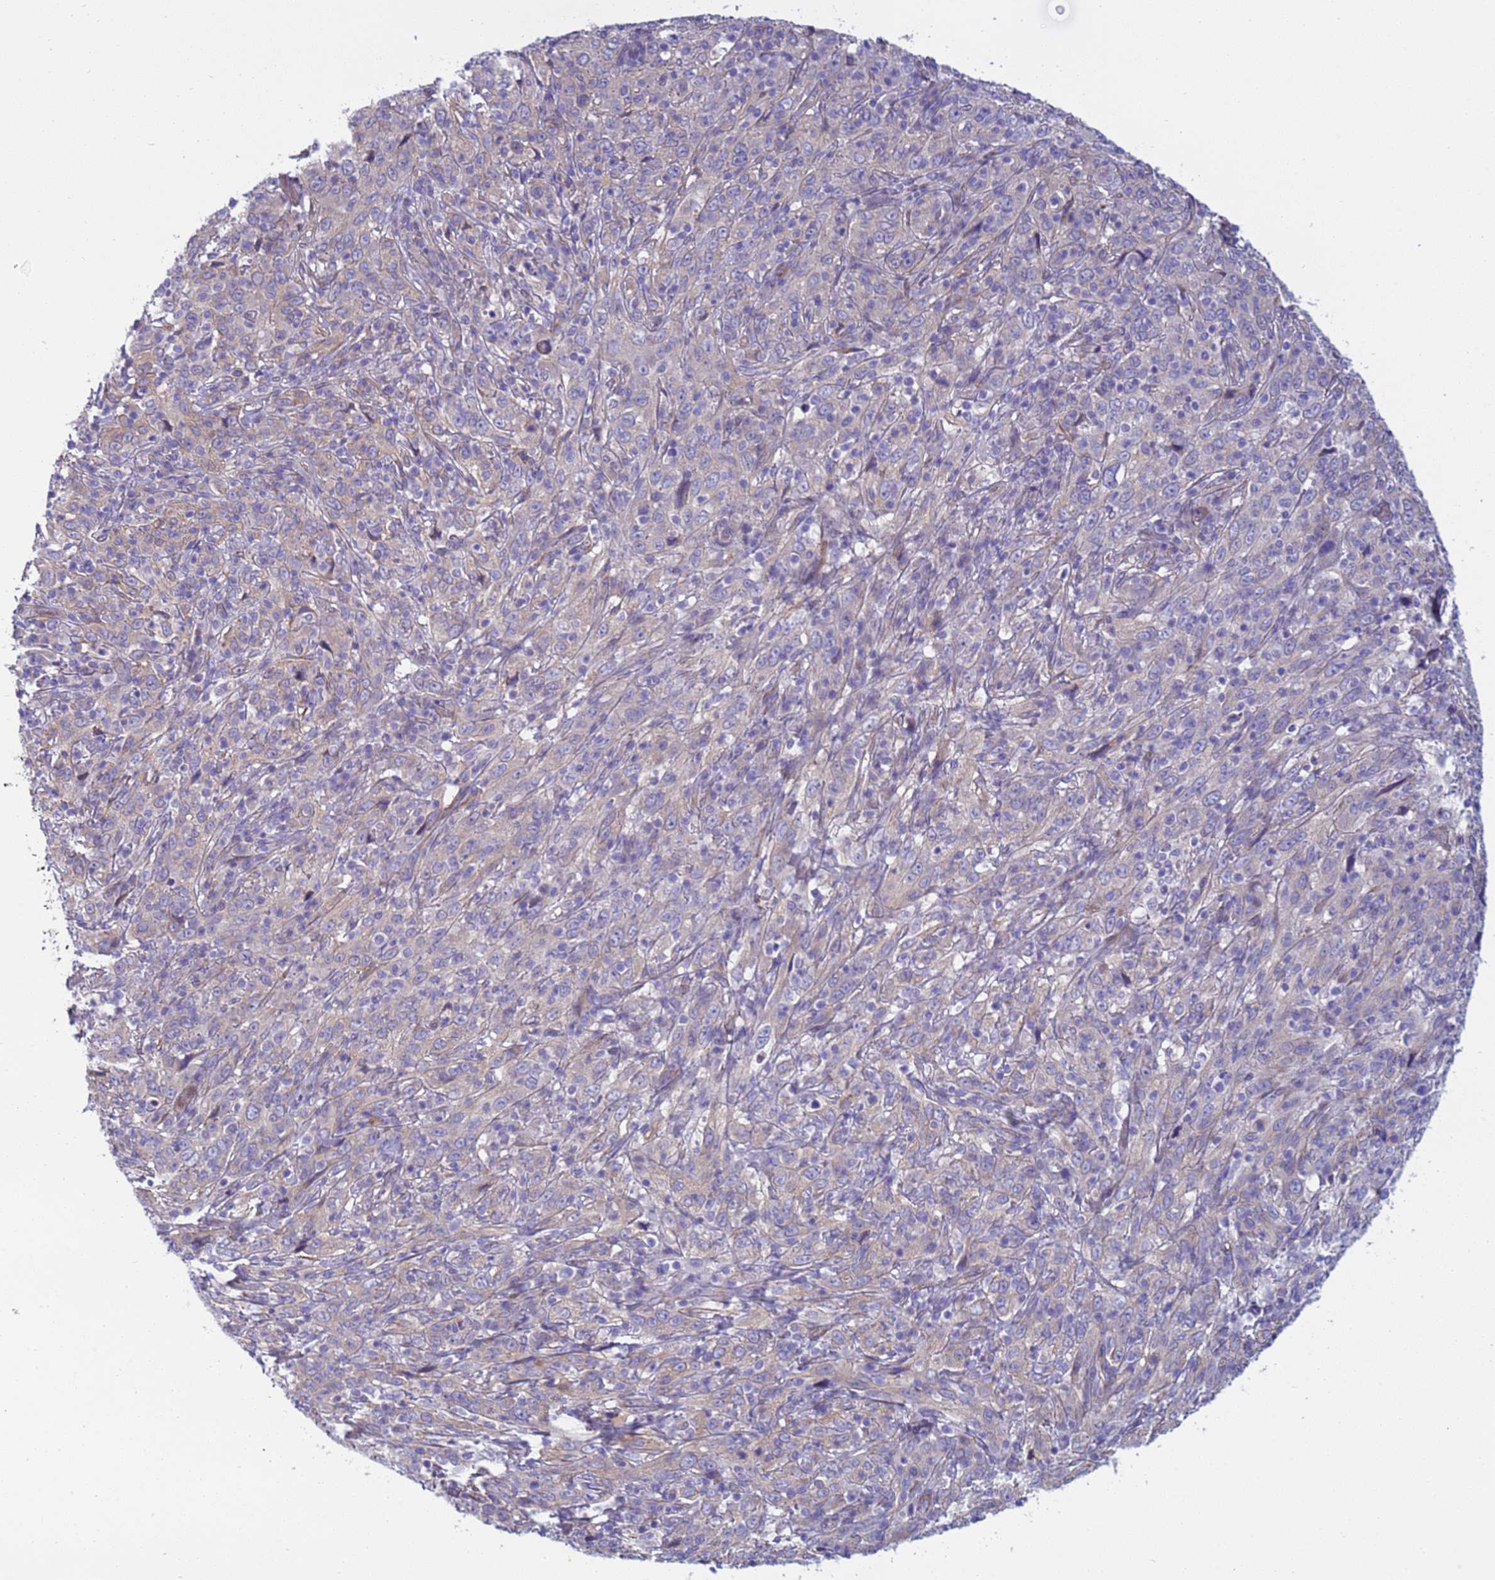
{"staining": {"intensity": "negative", "quantity": "none", "location": "none"}, "tissue": "cervical cancer", "cell_type": "Tumor cells", "image_type": "cancer", "snomed": [{"axis": "morphology", "description": "Squamous cell carcinoma, NOS"}, {"axis": "topography", "description": "Cervix"}], "caption": "Immunohistochemistry micrograph of human cervical cancer stained for a protein (brown), which displays no positivity in tumor cells. Nuclei are stained in blue.", "gene": "TRPC6", "patient": {"sex": "female", "age": 46}}